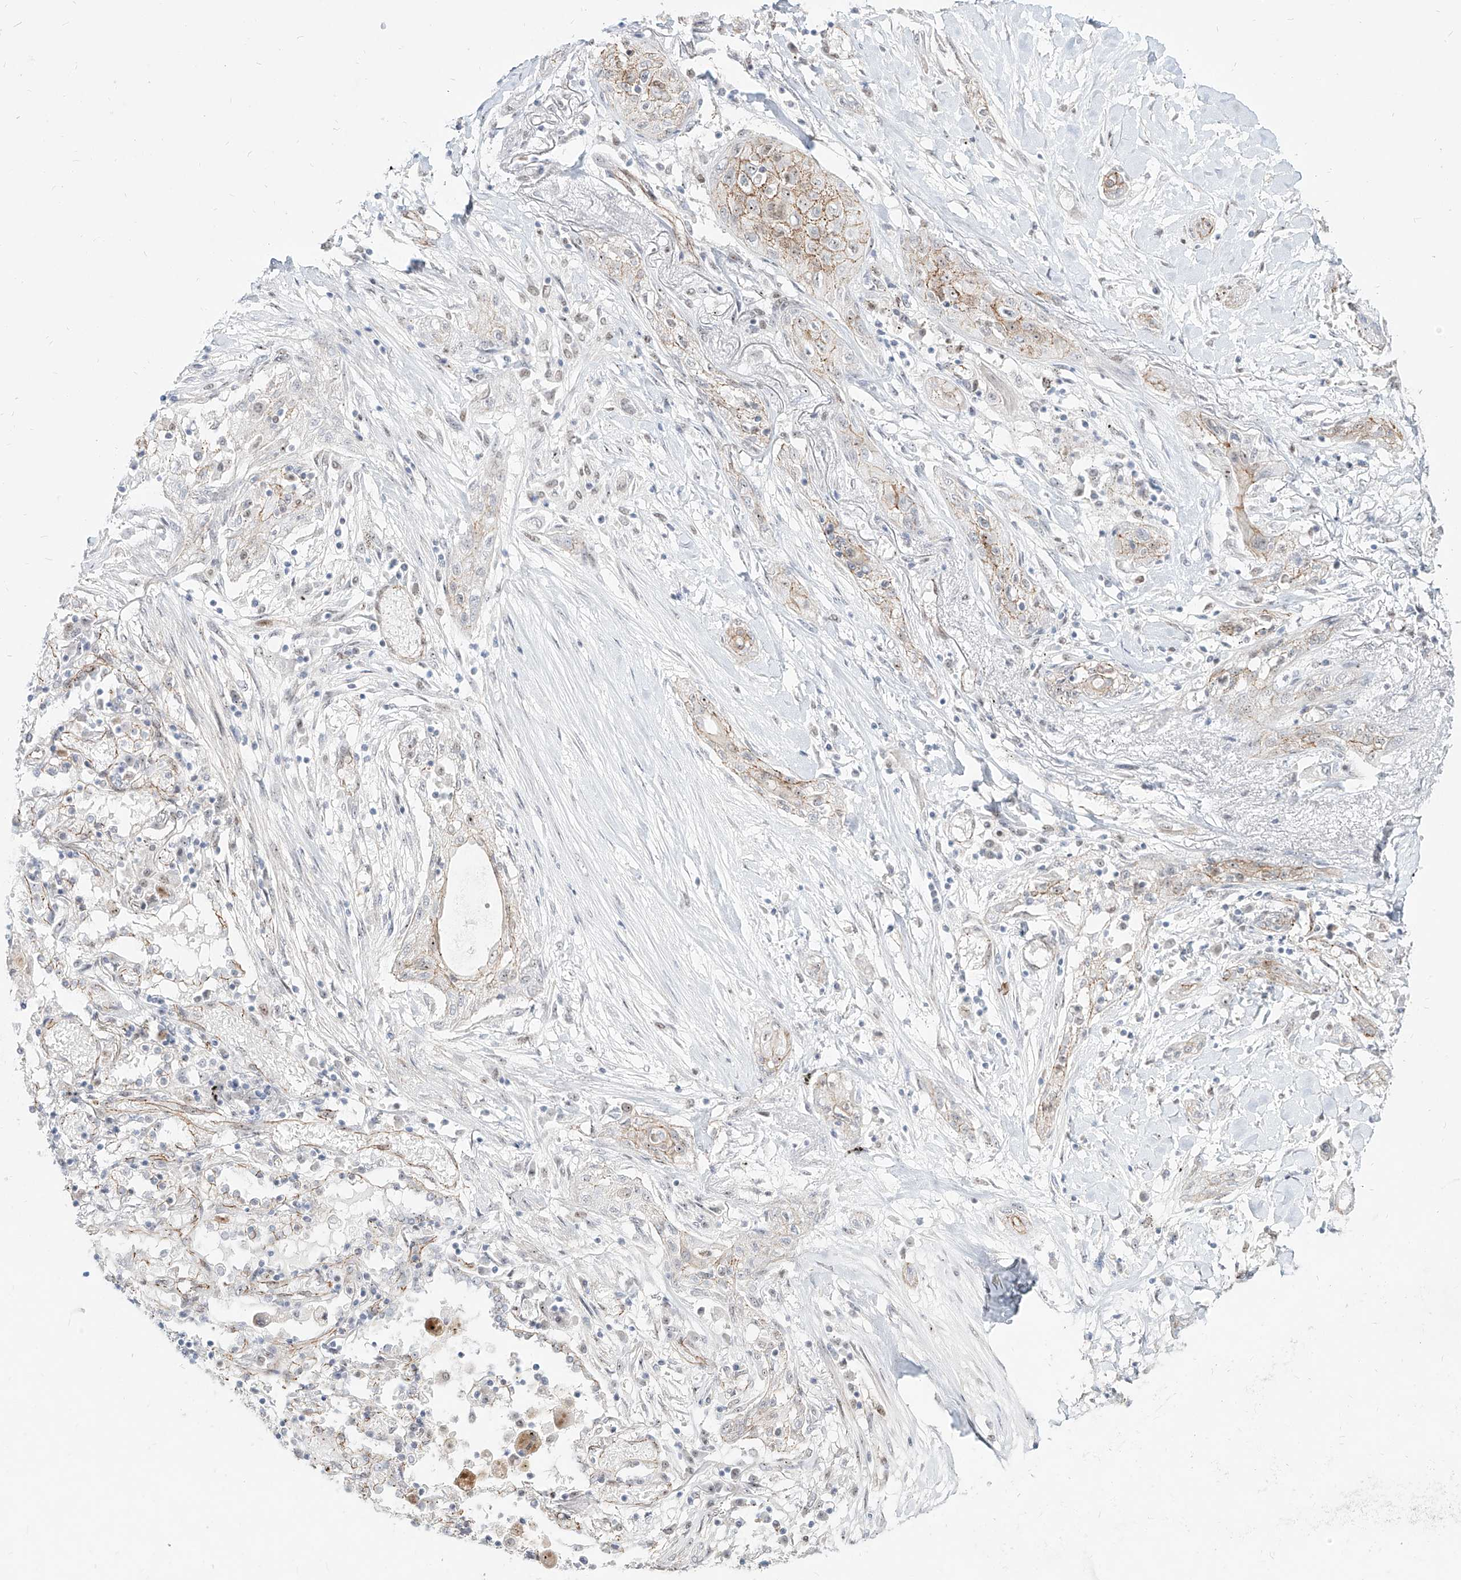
{"staining": {"intensity": "moderate", "quantity": "<25%", "location": "cytoplasmic/membranous"}, "tissue": "lung cancer", "cell_type": "Tumor cells", "image_type": "cancer", "snomed": [{"axis": "morphology", "description": "Squamous cell carcinoma, NOS"}, {"axis": "topography", "description": "Lung"}], "caption": "Brown immunohistochemical staining in lung cancer displays moderate cytoplasmic/membranous positivity in approximately <25% of tumor cells. The protein of interest is shown in brown color, while the nuclei are stained blue.", "gene": "ZNF710", "patient": {"sex": "female", "age": 47}}